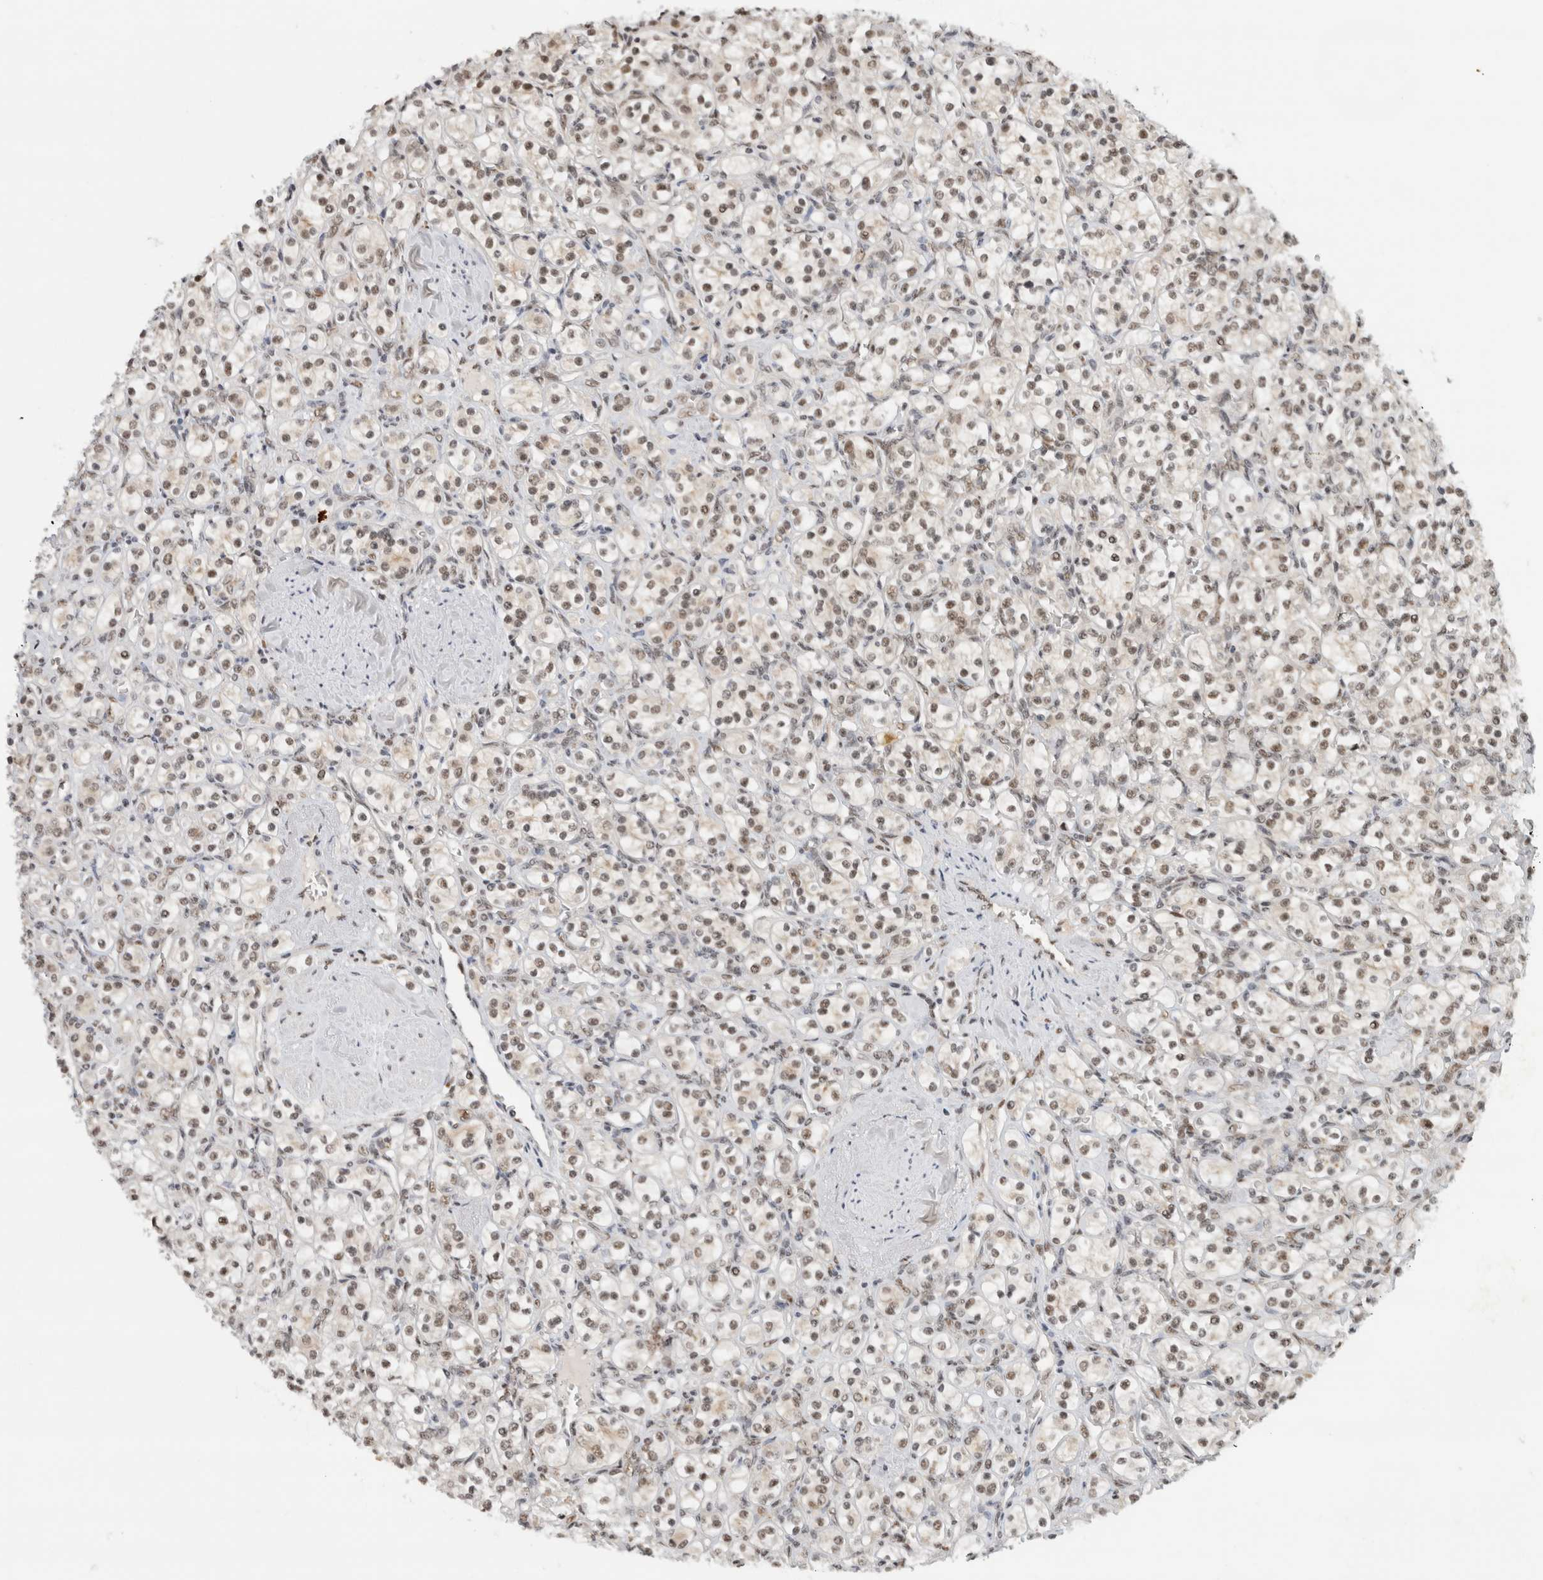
{"staining": {"intensity": "weak", "quantity": "25%-75%", "location": "nuclear"}, "tissue": "renal cancer", "cell_type": "Tumor cells", "image_type": "cancer", "snomed": [{"axis": "morphology", "description": "Adenocarcinoma, NOS"}, {"axis": "topography", "description": "Kidney"}], "caption": "A brown stain highlights weak nuclear expression of a protein in human renal adenocarcinoma tumor cells.", "gene": "NCAPG2", "patient": {"sex": "male", "age": 77}}